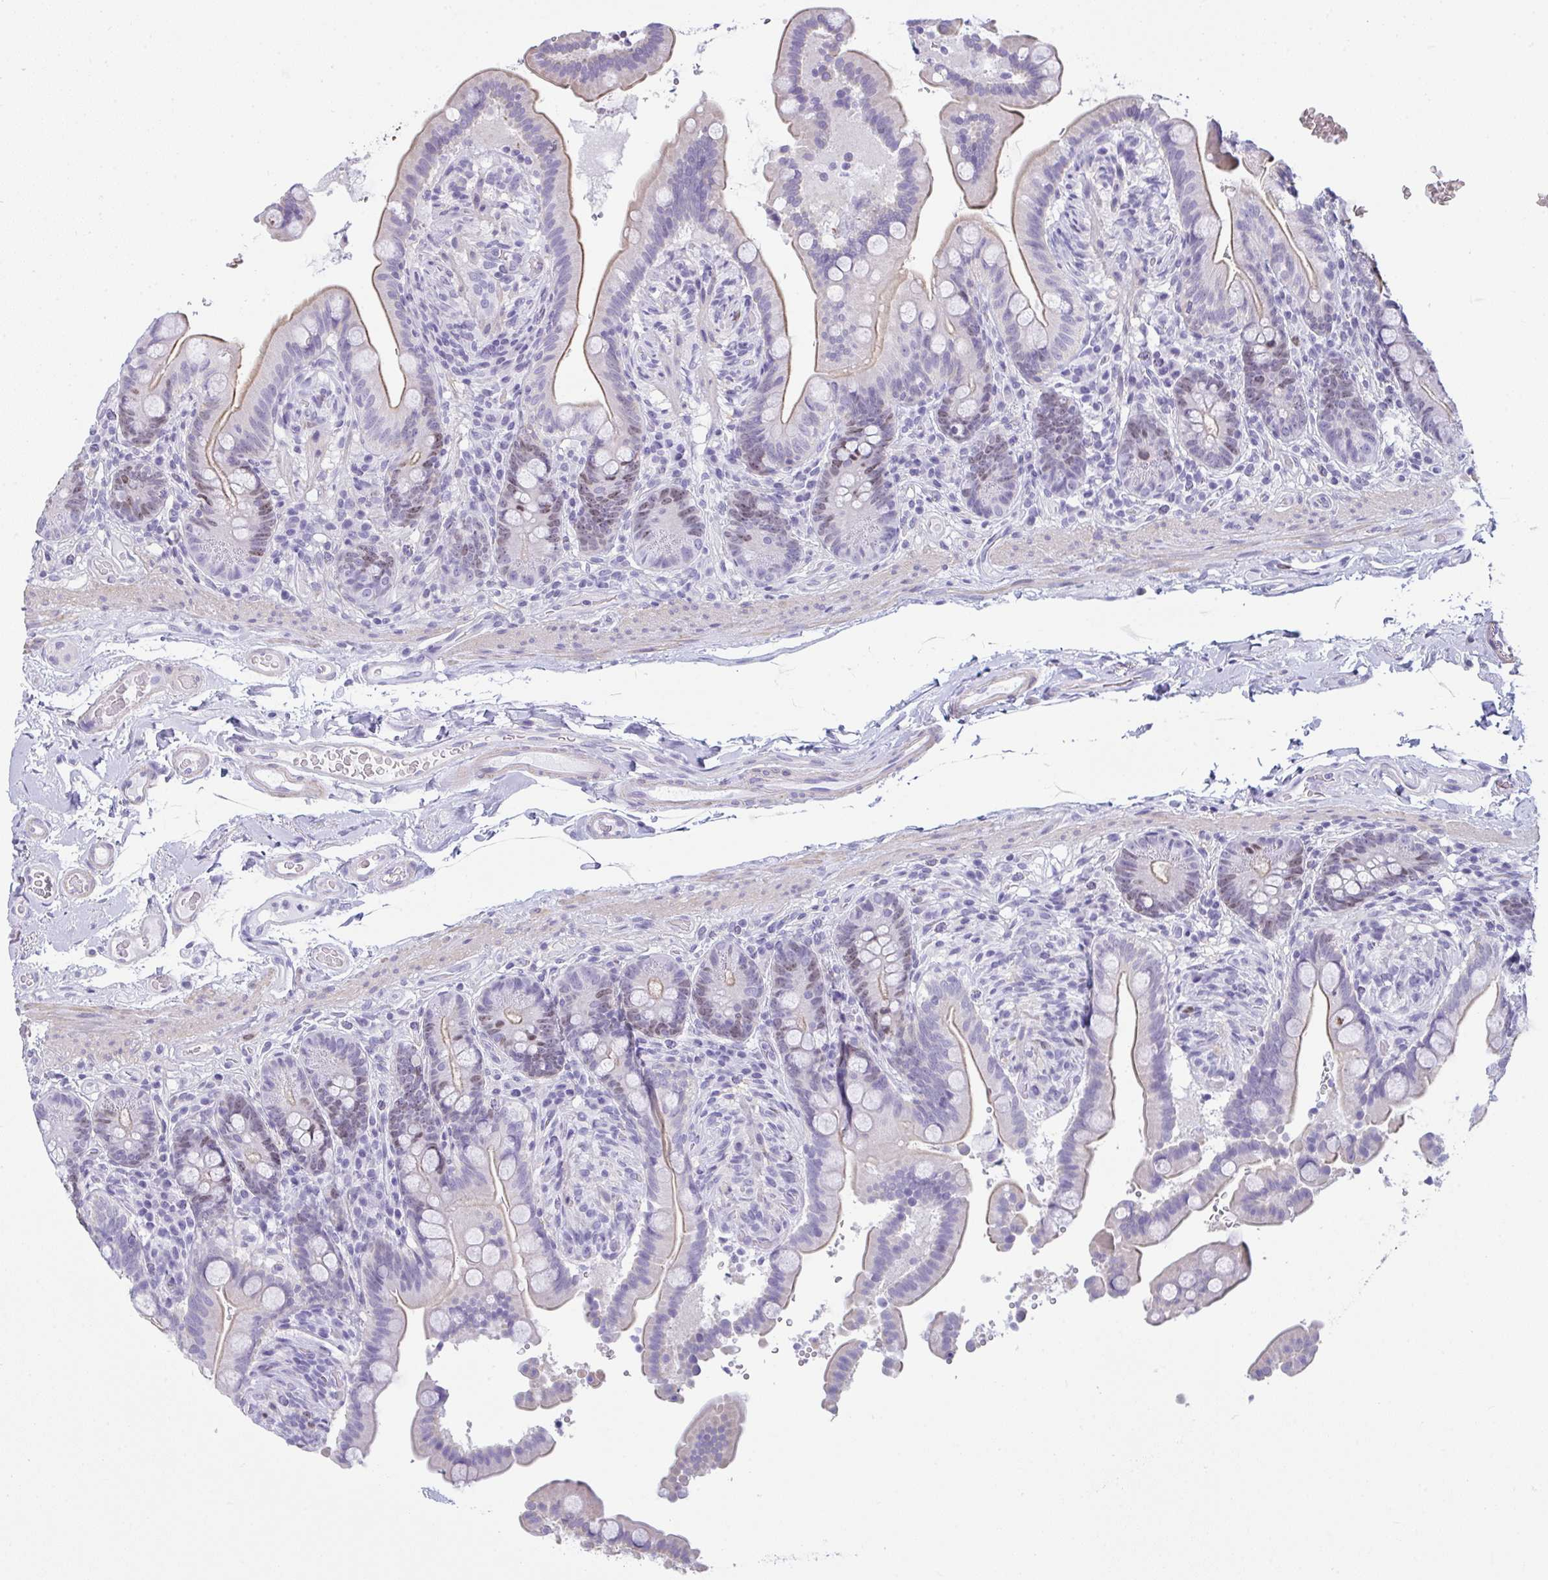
{"staining": {"intensity": "negative", "quantity": "none", "location": "none"}, "tissue": "colon", "cell_type": "Endothelial cells", "image_type": "normal", "snomed": [{"axis": "morphology", "description": "Normal tissue, NOS"}, {"axis": "topography", "description": "Smooth muscle"}, {"axis": "topography", "description": "Colon"}], "caption": "The histopathology image displays no significant positivity in endothelial cells of colon.", "gene": "SUZ12", "patient": {"sex": "male", "age": 73}}